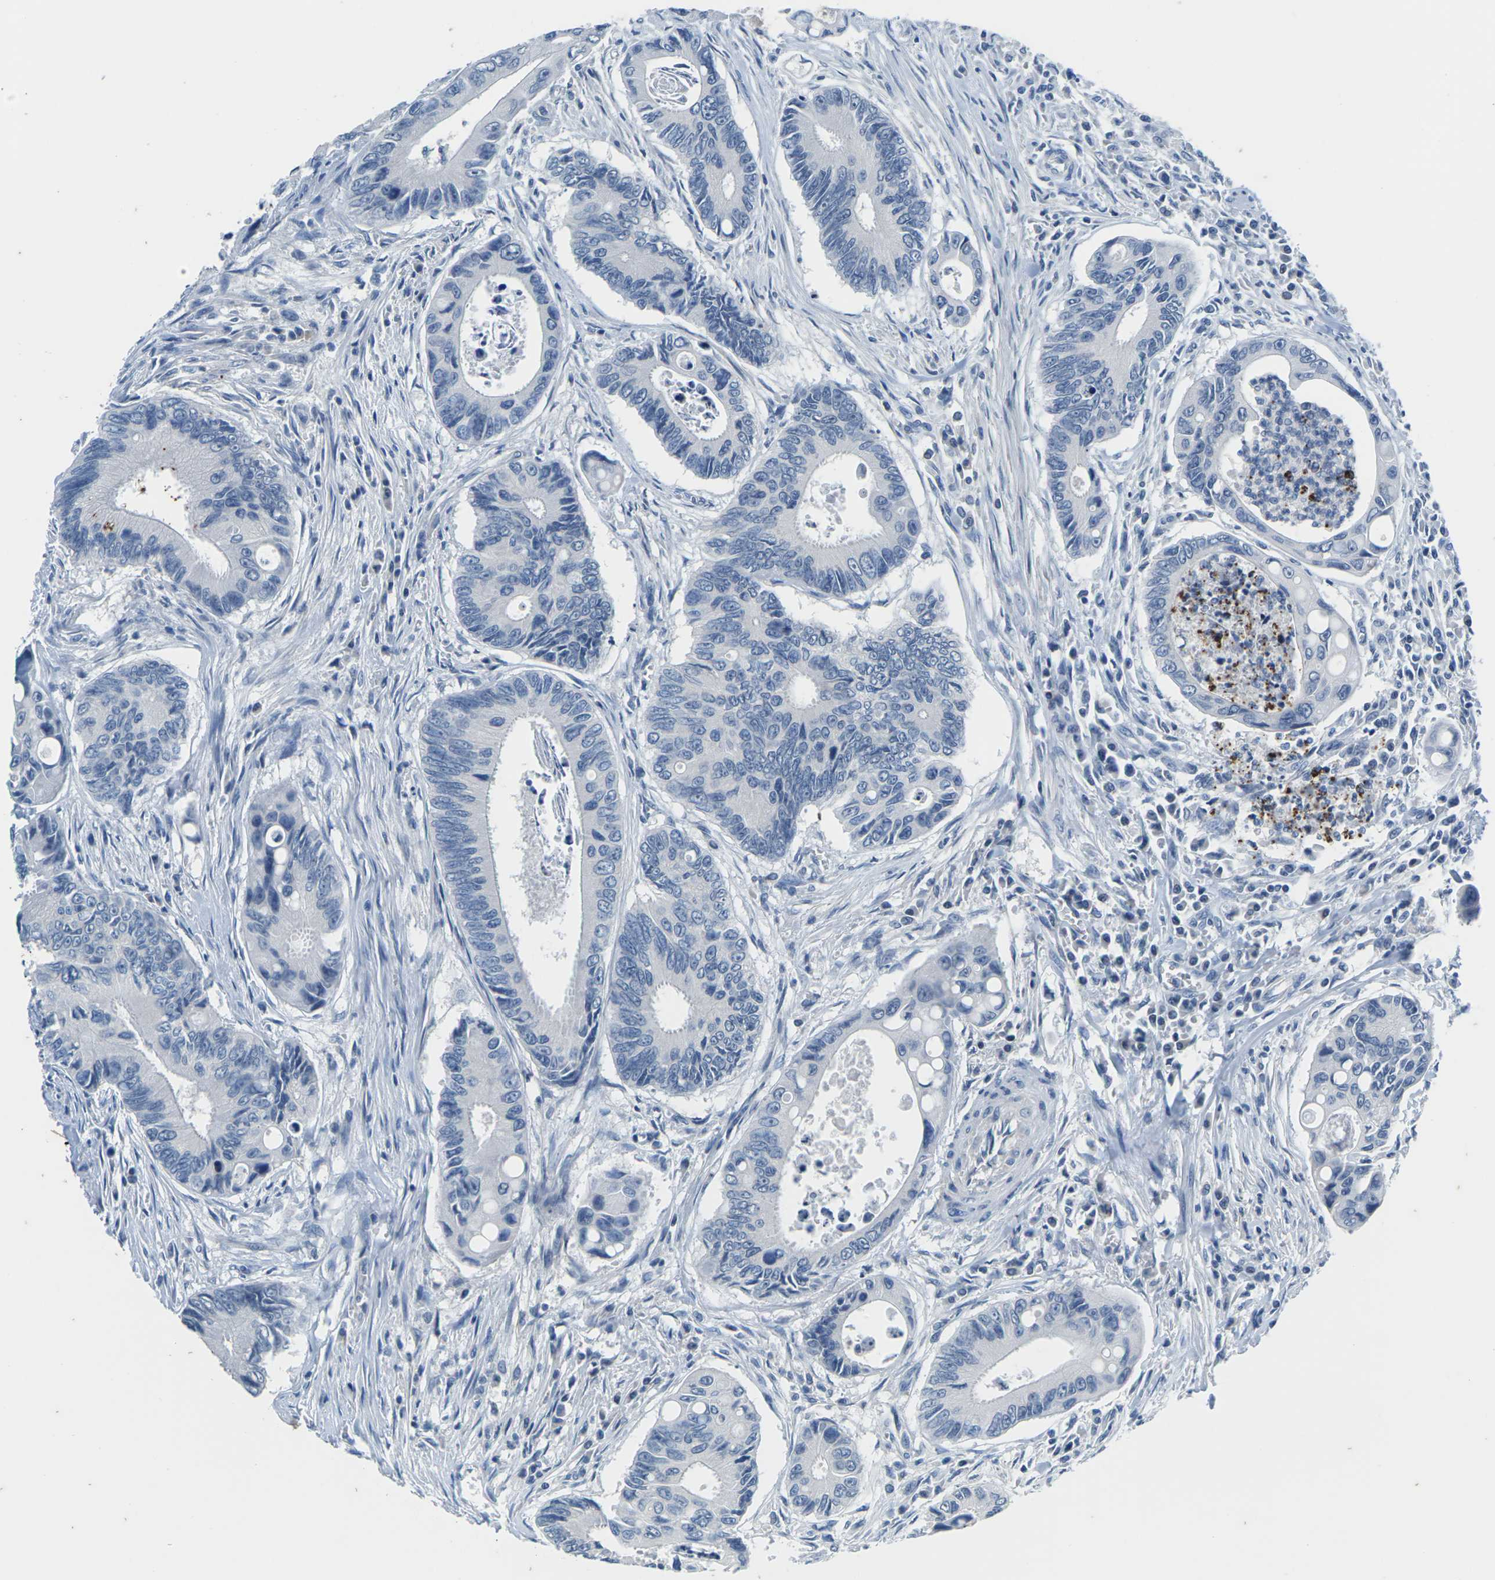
{"staining": {"intensity": "negative", "quantity": "none", "location": "none"}, "tissue": "colorectal cancer", "cell_type": "Tumor cells", "image_type": "cancer", "snomed": [{"axis": "morphology", "description": "Inflammation, NOS"}, {"axis": "morphology", "description": "Adenocarcinoma, NOS"}, {"axis": "topography", "description": "Colon"}], "caption": "Adenocarcinoma (colorectal) stained for a protein using immunohistochemistry (IHC) shows no staining tumor cells.", "gene": "UMOD", "patient": {"sex": "male", "age": 72}}